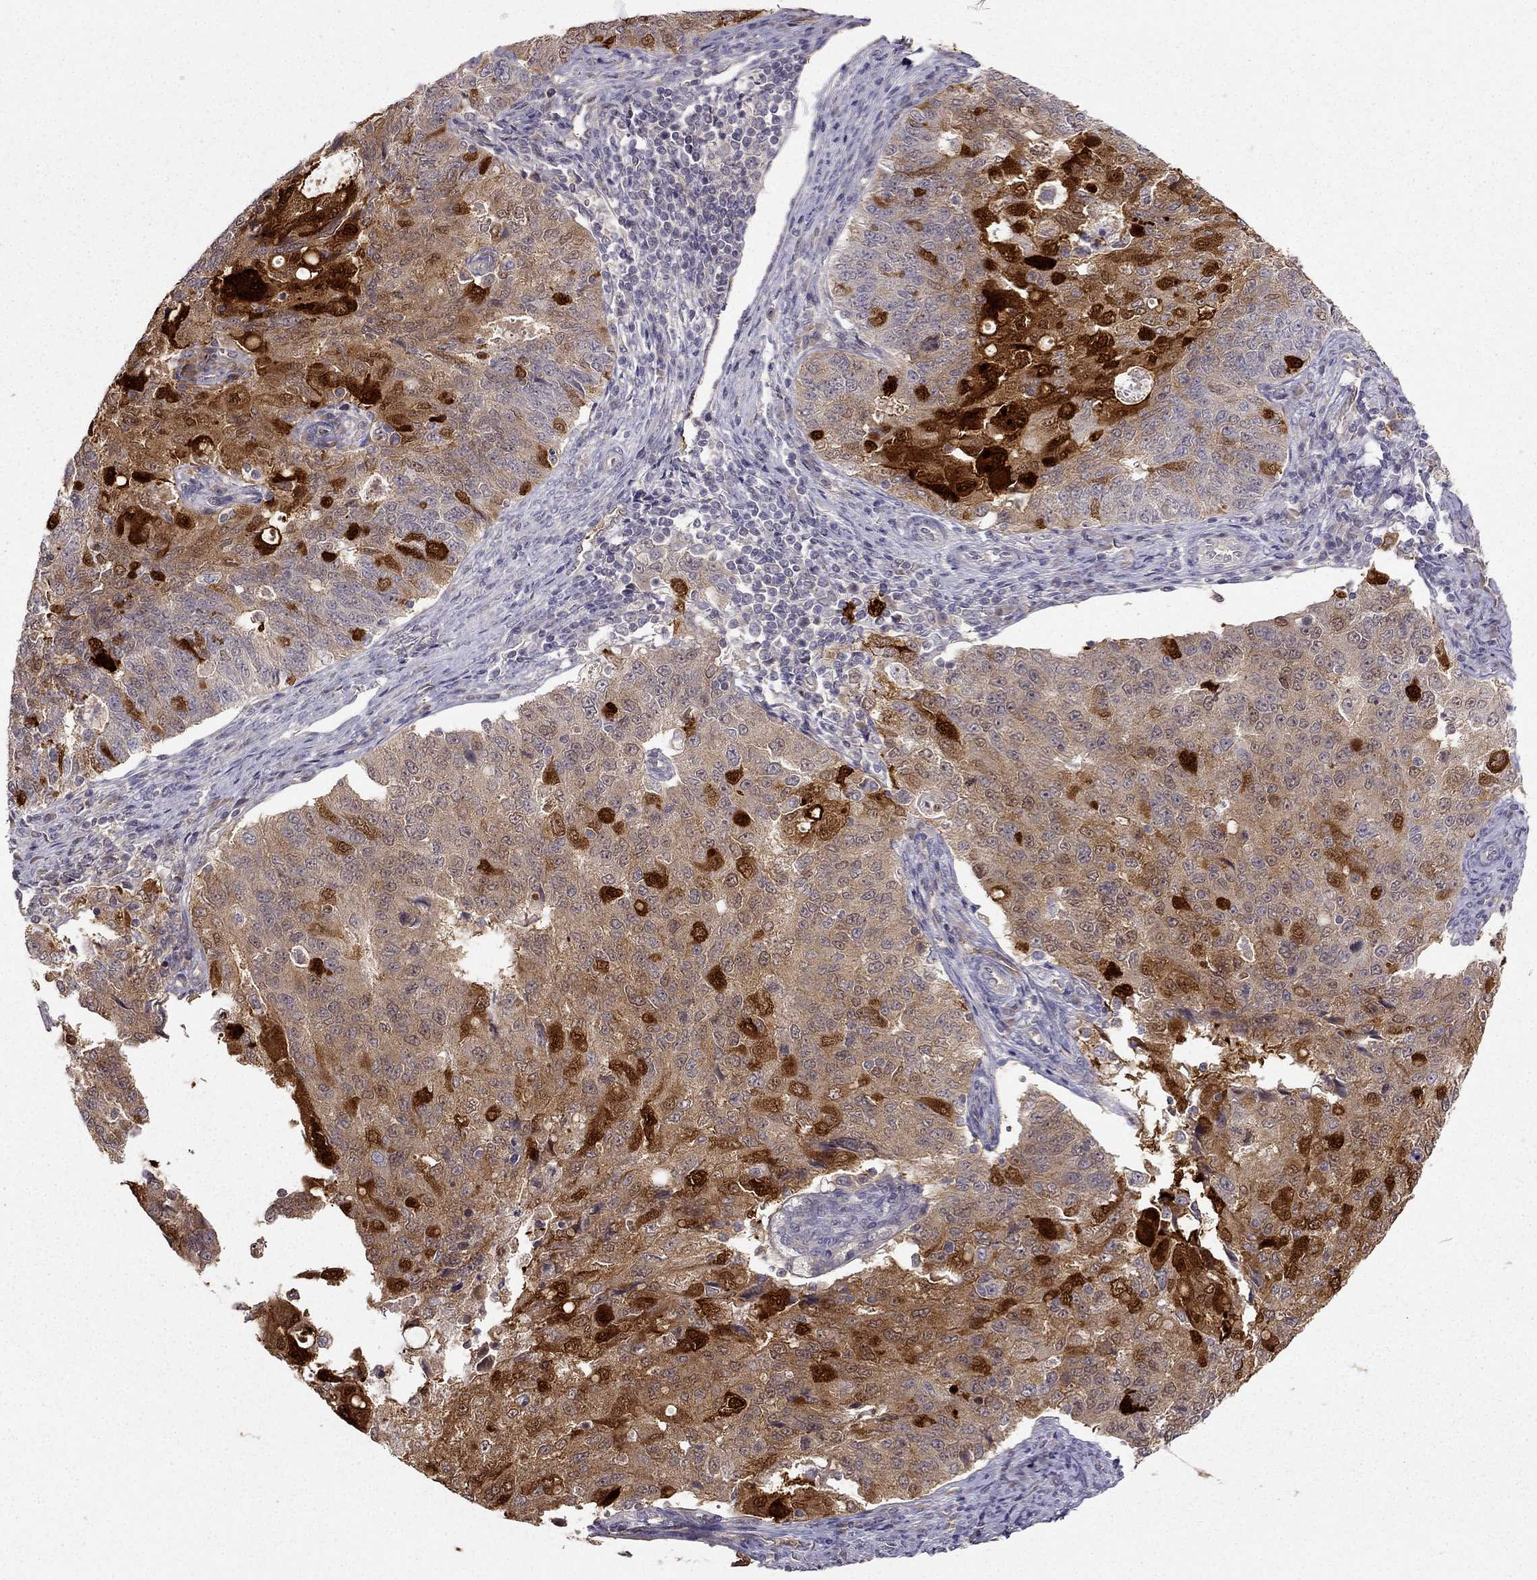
{"staining": {"intensity": "moderate", "quantity": ">75%", "location": "cytoplasmic/membranous"}, "tissue": "endometrial cancer", "cell_type": "Tumor cells", "image_type": "cancer", "snomed": [{"axis": "morphology", "description": "Adenocarcinoma, NOS"}, {"axis": "topography", "description": "Endometrium"}], "caption": "Immunohistochemistry (IHC) staining of endometrial cancer (adenocarcinoma), which reveals medium levels of moderate cytoplasmic/membranous expression in approximately >75% of tumor cells indicating moderate cytoplasmic/membranous protein positivity. The staining was performed using DAB (brown) for protein detection and nuclei were counterstained in hematoxylin (blue).", "gene": "NQO1", "patient": {"sex": "female", "age": 43}}